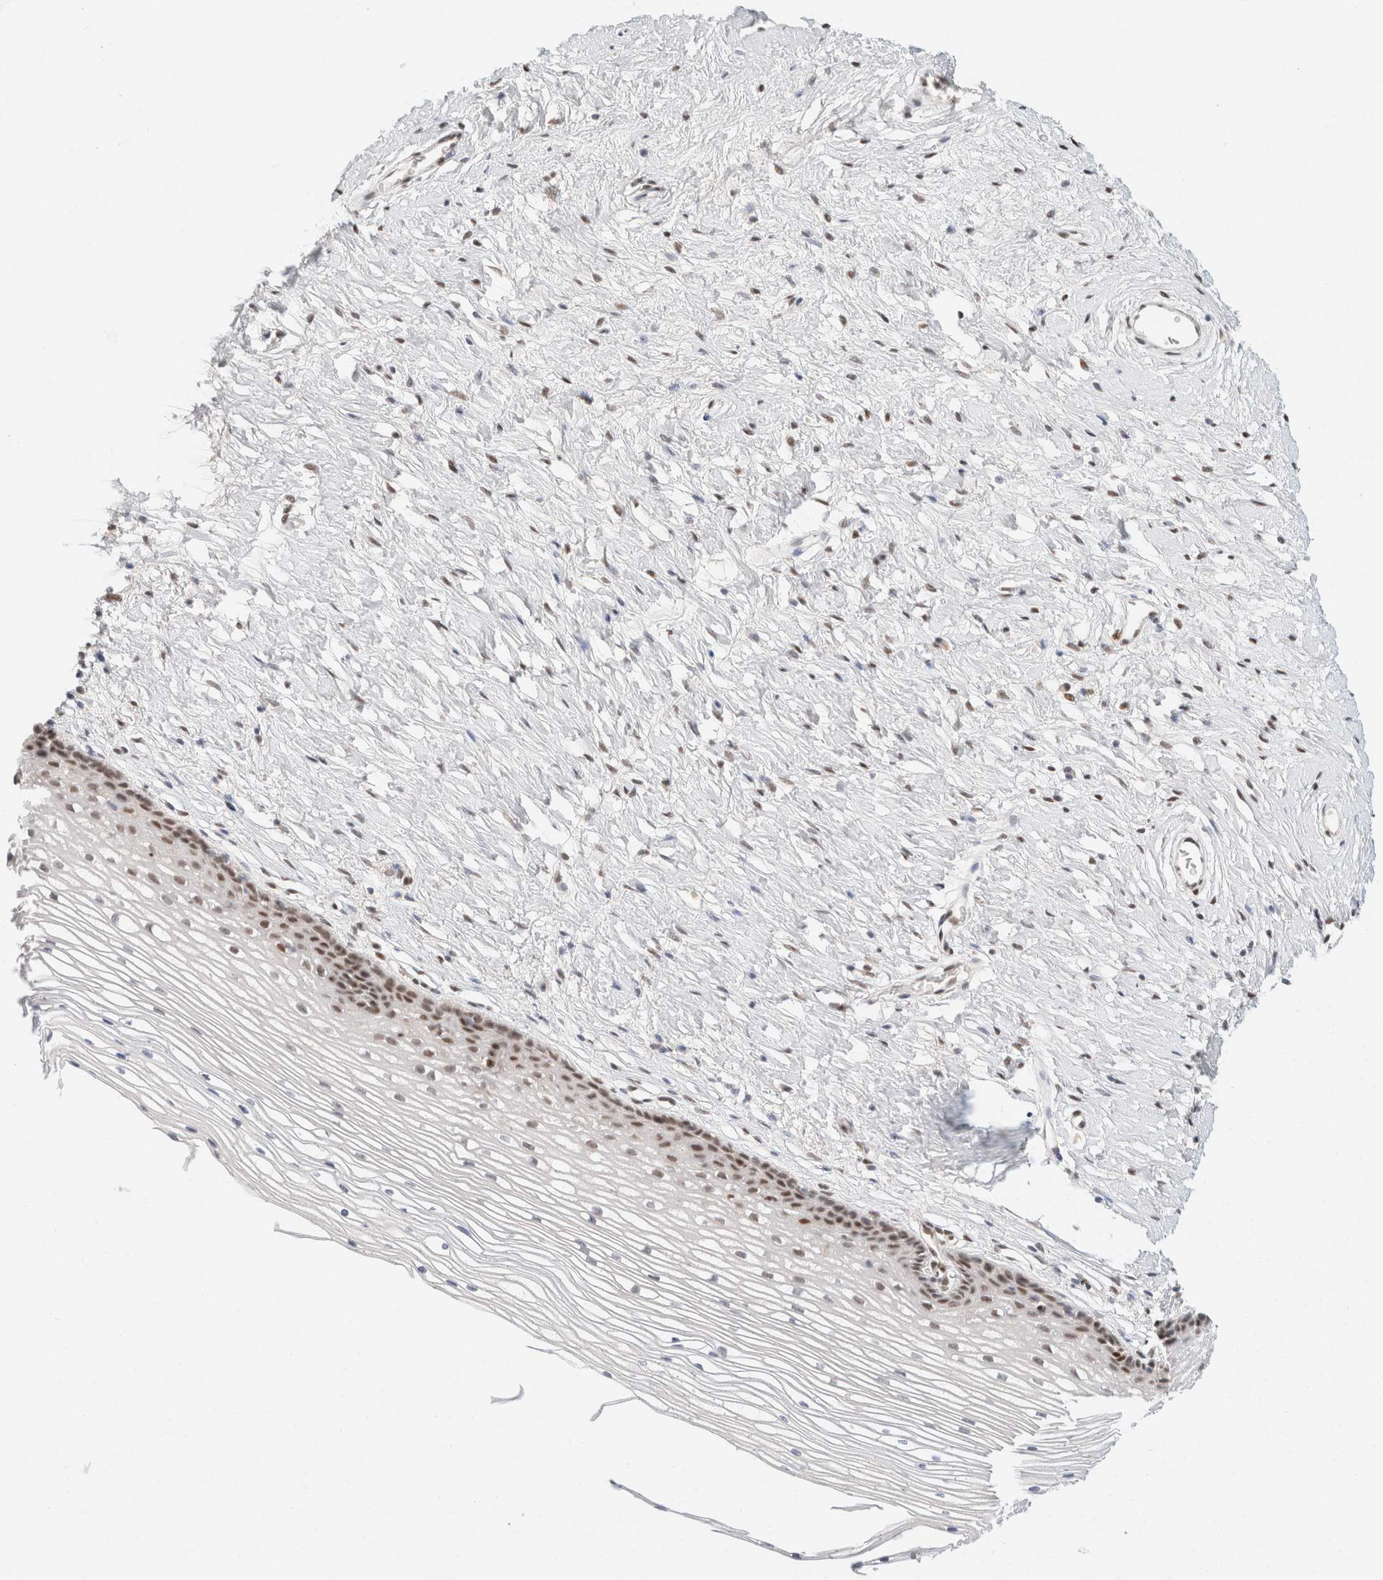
{"staining": {"intensity": "moderate", "quantity": "25%-75%", "location": "nuclear"}, "tissue": "cervix", "cell_type": "Glandular cells", "image_type": "normal", "snomed": [{"axis": "morphology", "description": "Normal tissue, NOS"}, {"axis": "topography", "description": "Cervix"}], "caption": "Immunohistochemistry photomicrograph of normal cervix: cervix stained using immunohistochemistry (IHC) reveals medium levels of moderate protein expression localized specifically in the nuclear of glandular cells, appearing as a nuclear brown color.", "gene": "ZNF768", "patient": {"sex": "female", "age": 77}}